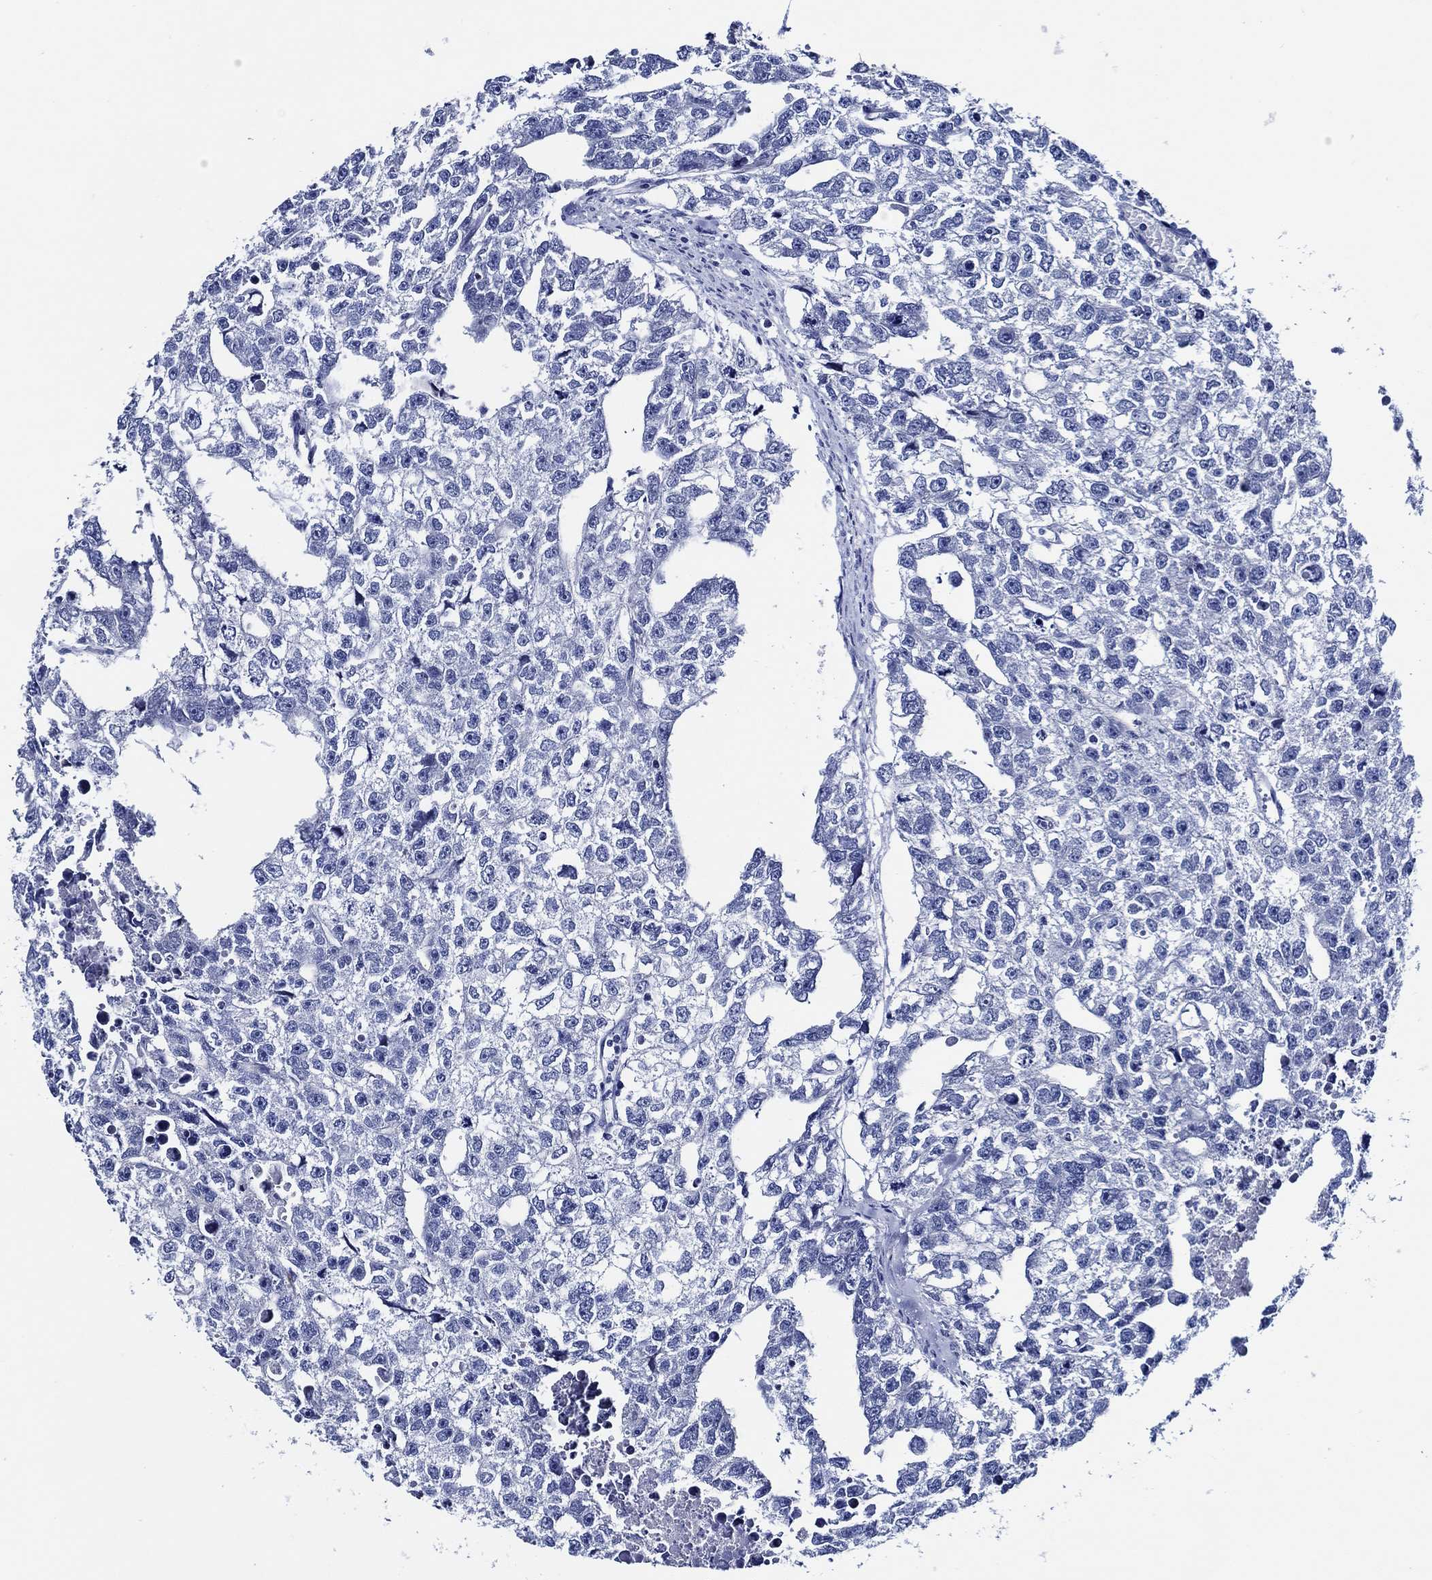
{"staining": {"intensity": "negative", "quantity": "none", "location": "none"}, "tissue": "testis cancer", "cell_type": "Tumor cells", "image_type": "cancer", "snomed": [{"axis": "morphology", "description": "Carcinoma, Embryonal, NOS"}, {"axis": "morphology", "description": "Teratoma, malignant, NOS"}, {"axis": "topography", "description": "Testis"}], "caption": "A high-resolution photomicrograph shows immunohistochemistry (IHC) staining of testis malignant teratoma, which exhibits no significant staining in tumor cells. (DAB IHC, high magnification).", "gene": "WDR62", "patient": {"sex": "male", "age": 44}}